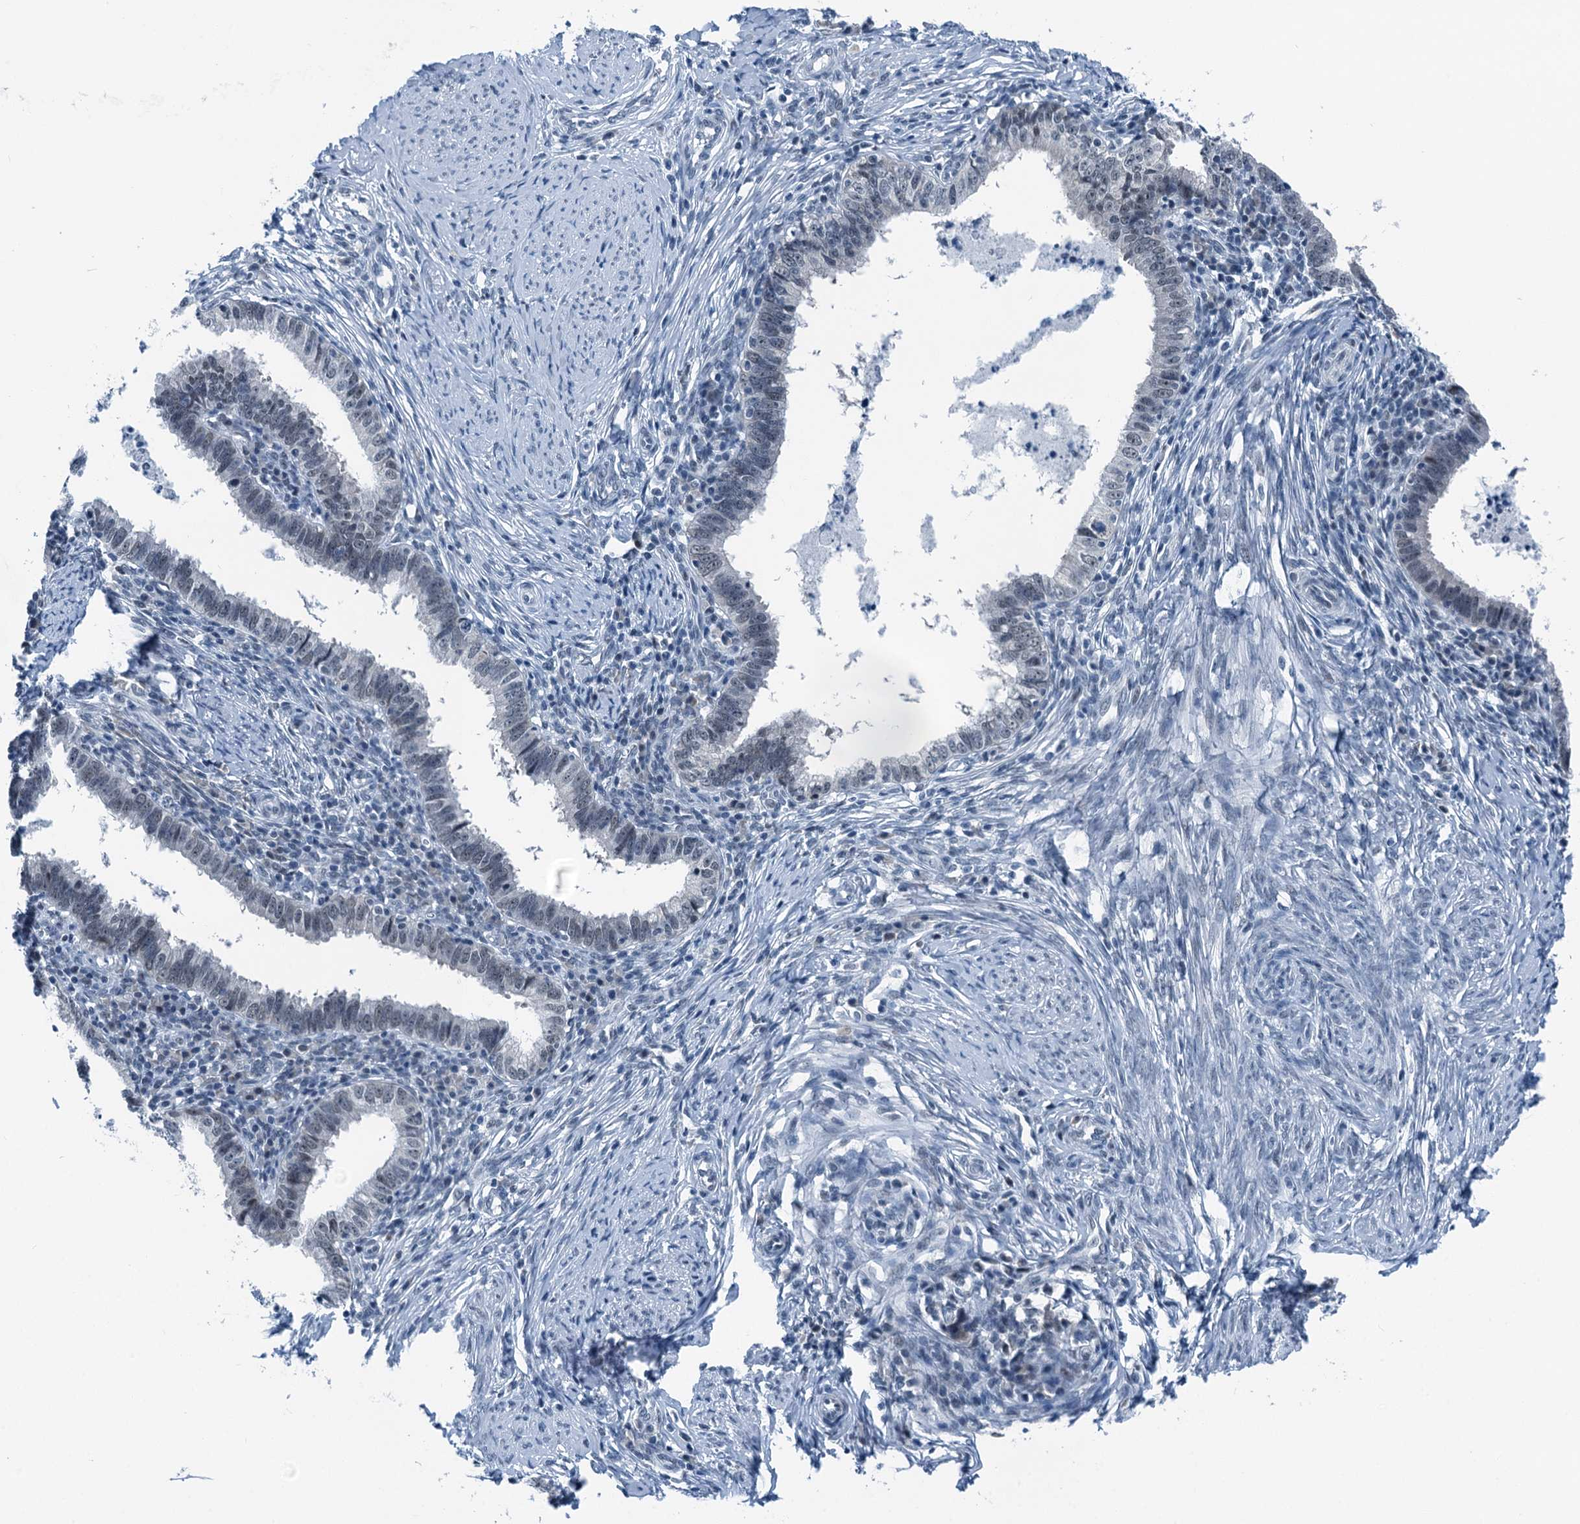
{"staining": {"intensity": "negative", "quantity": "none", "location": "none"}, "tissue": "cervical cancer", "cell_type": "Tumor cells", "image_type": "cancer", "snomed": [{"axis": "morphology", "description": "Adenocarcinoma, NOS"}, {"axis": "topography", "description": "Cervix"}], "caption": "Adenocarcinoma (cervical) was stained to show a protein in brown. There is no significant staining in tumor cells.", "gene": "TRPT1", "patient": {"sex": "female", "age": 36}}